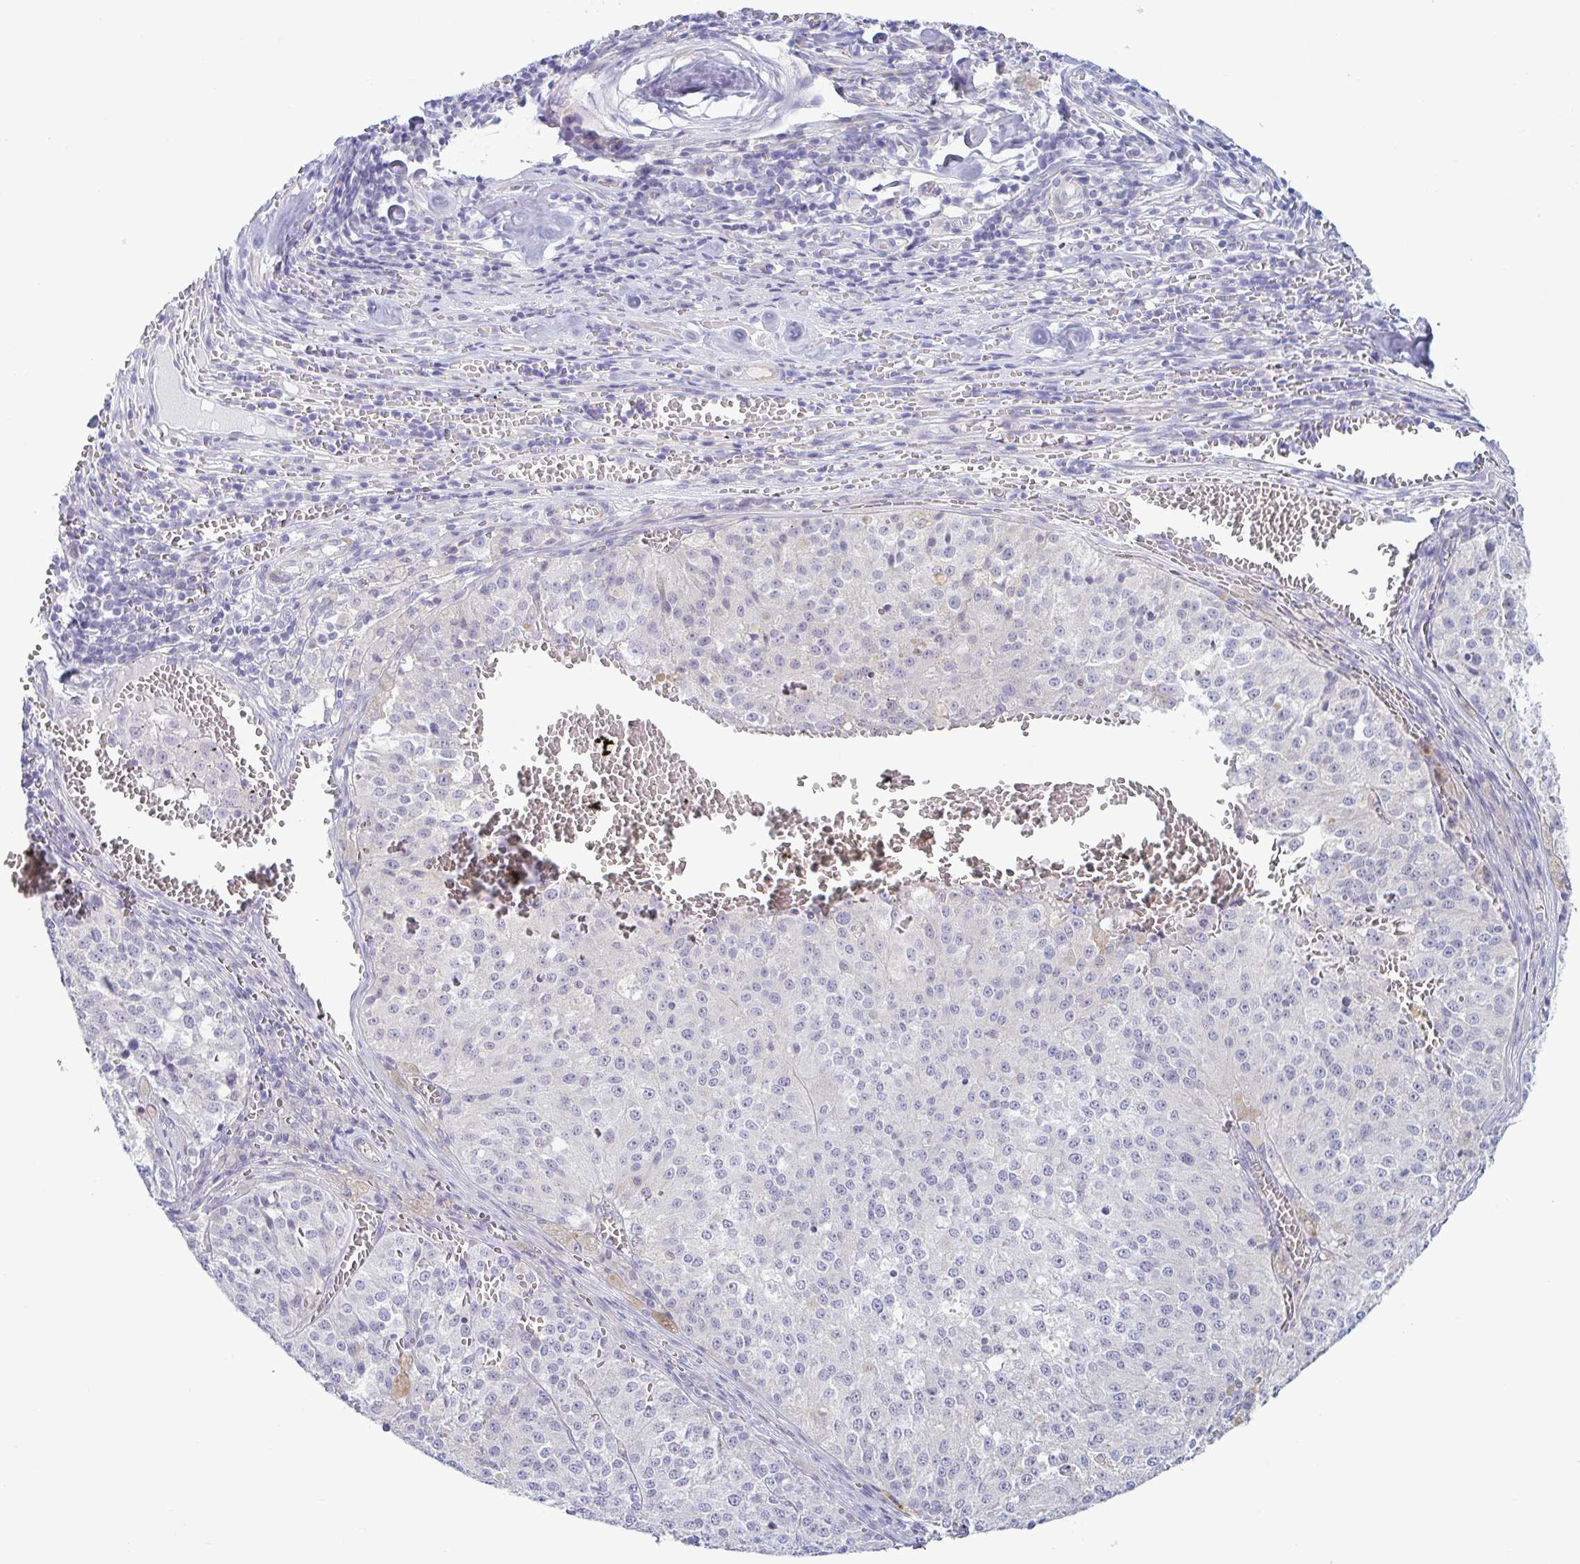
{"staining": {"intensity": "negative", "quantity": "none", "location": "none"}, "tissue": "melanoma", "cell_type": "Tumor cells", "image_type": "cancer", "snomed": [{"axis": "morphology", "description": "Malignant melanoma, Metastatic site"}, {"axis": "topography", "description": "Lymph node"}], "caption": "Tumor cells are negative for protein expression in human malignant melanoma (metastatic site).", "gene": "TNNI2", "patient": {"sex": "female", "age": 64}}